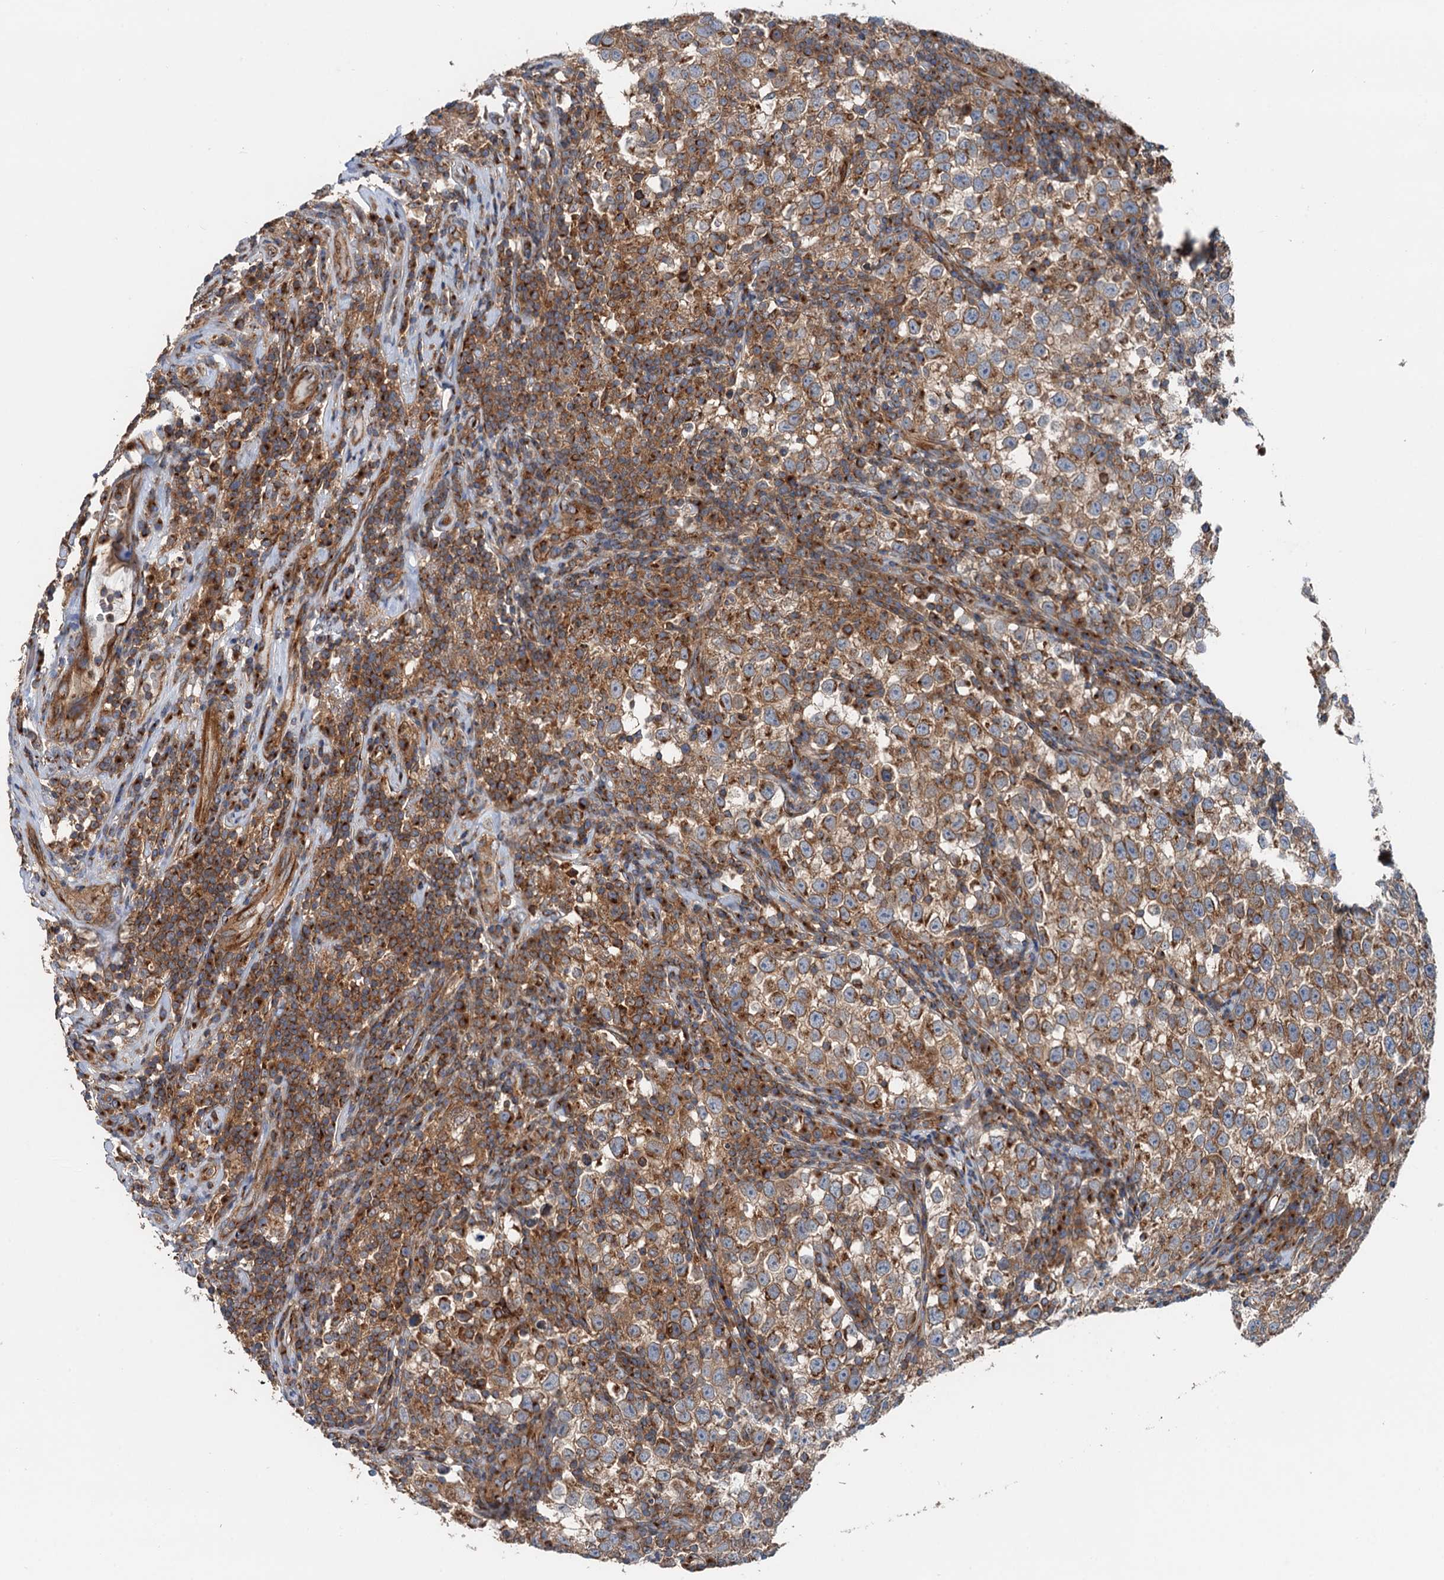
{"staining": {"intensity": "moderate", "quantity": ">75%", "location": "cytoplasmic/membranous"}, "tissue": "testis cancer", "cell_type": "Tumor cells", "image_type": "cancer", "snomed": [{"axis": "morphology", "description": "Normal tissue, NOS"}, {"axis": "morphology", "description": "Seminoma, NOS"}, {"axis": "topography", "description": "Testis"}], "caption": "A micrograph showing moderate cytoplasmic/membranous positivity in approximately >75% of tumor cells in testis cancer, as visualized by brown immunohistochemical staining.", "gene": "ANKRD26", "patient": {"sex": "male", "age": 43}}